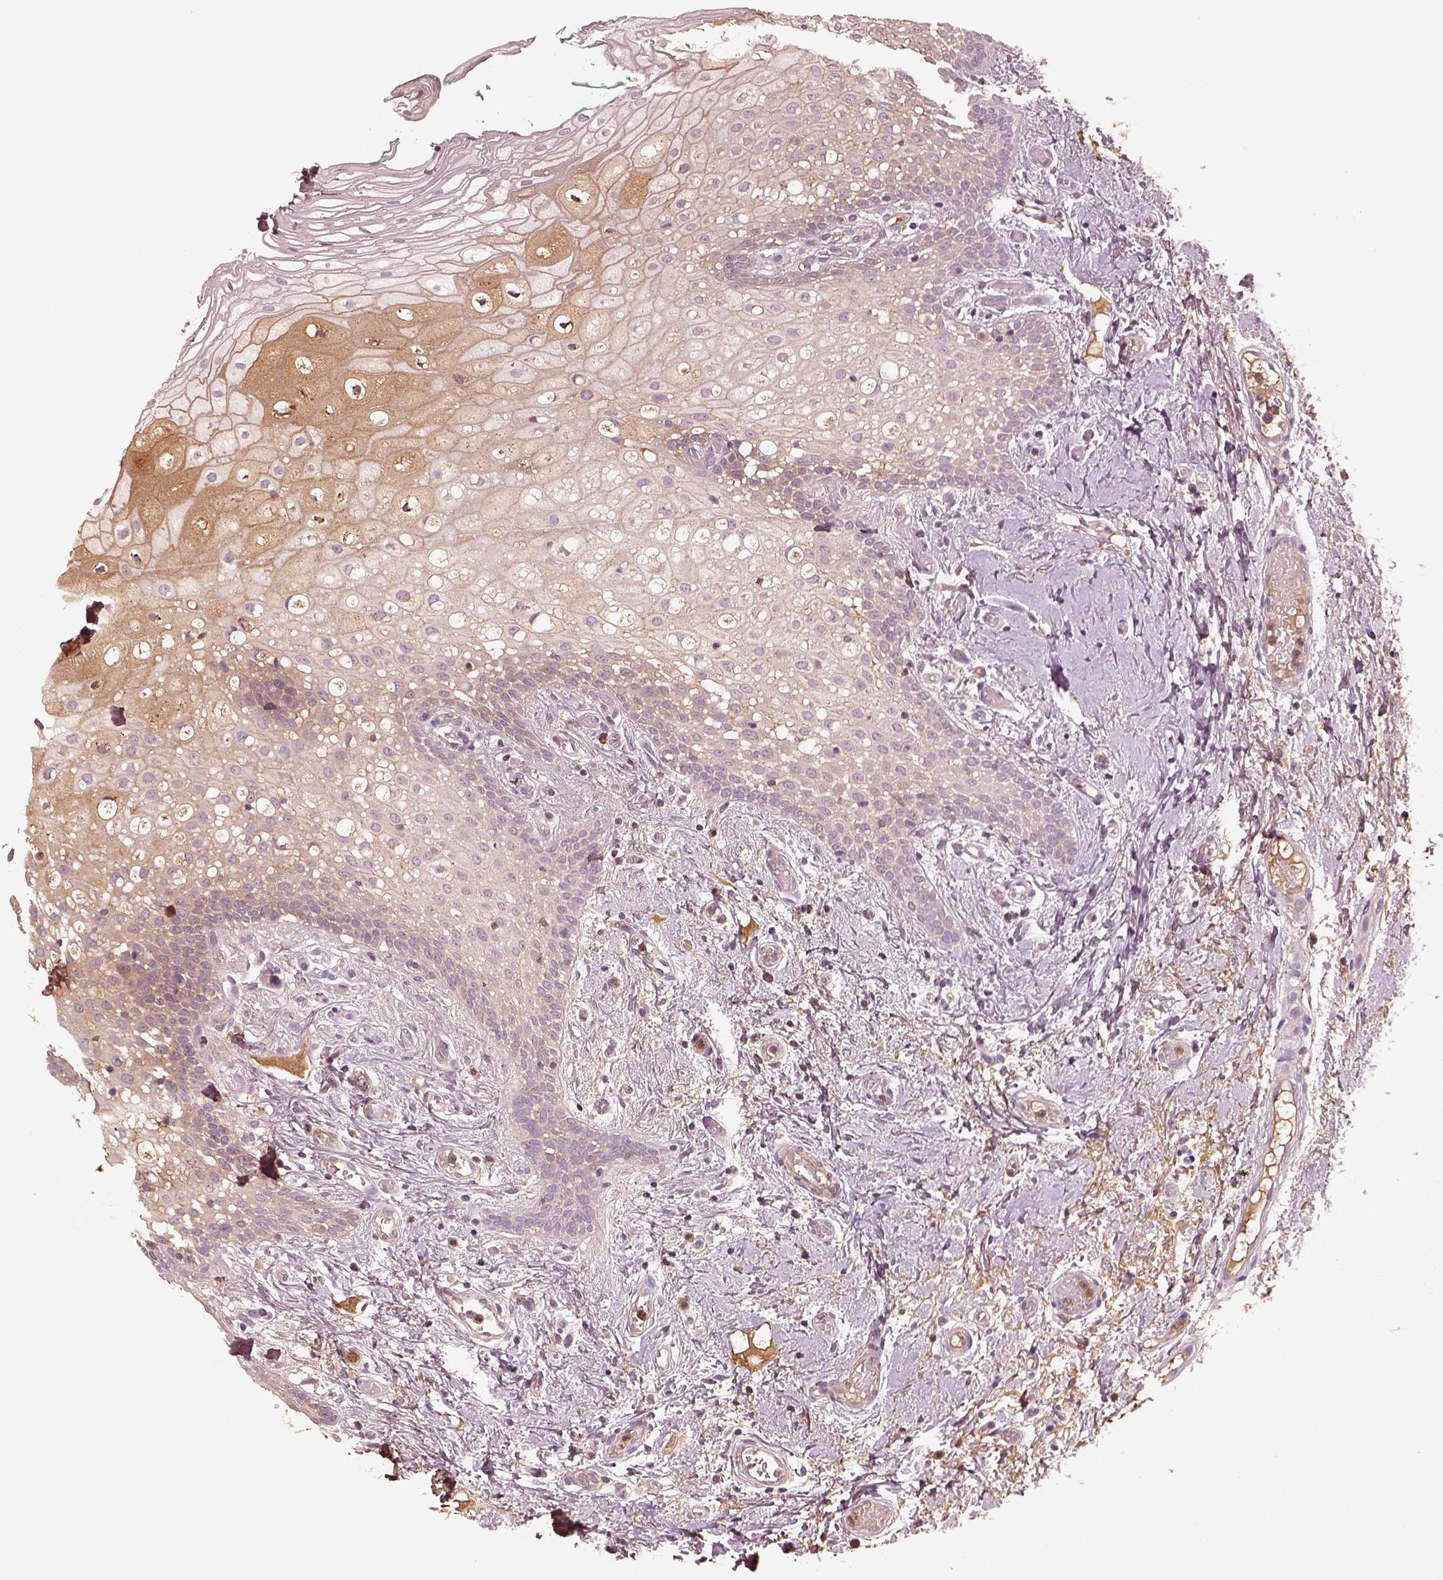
{"staining": {"intensity": "weak", "quantity": "<25%", "location": "cytoplasmic/membranous"}, "tissue": "oral mucosa", "cell_type": "Squamous epithelial cells", "image_type": "normal", "snomed": [{"axis": "morphology", "description": "Normal tissue, NOS"}, {"axis": "topography", "description": "Oral tissue"}], "caption": "Immunohistochemical staining of benign oral mucosa demonstrates no significant staining in squamous epithelial cells. The staining is performed using DAB (3,3'-diaminobenzidine) brown chromogen with nuclei counter-stained in using hematoxylin.", "gene": "ASCC2", "patient": {"sex": "female", "age": 83}}